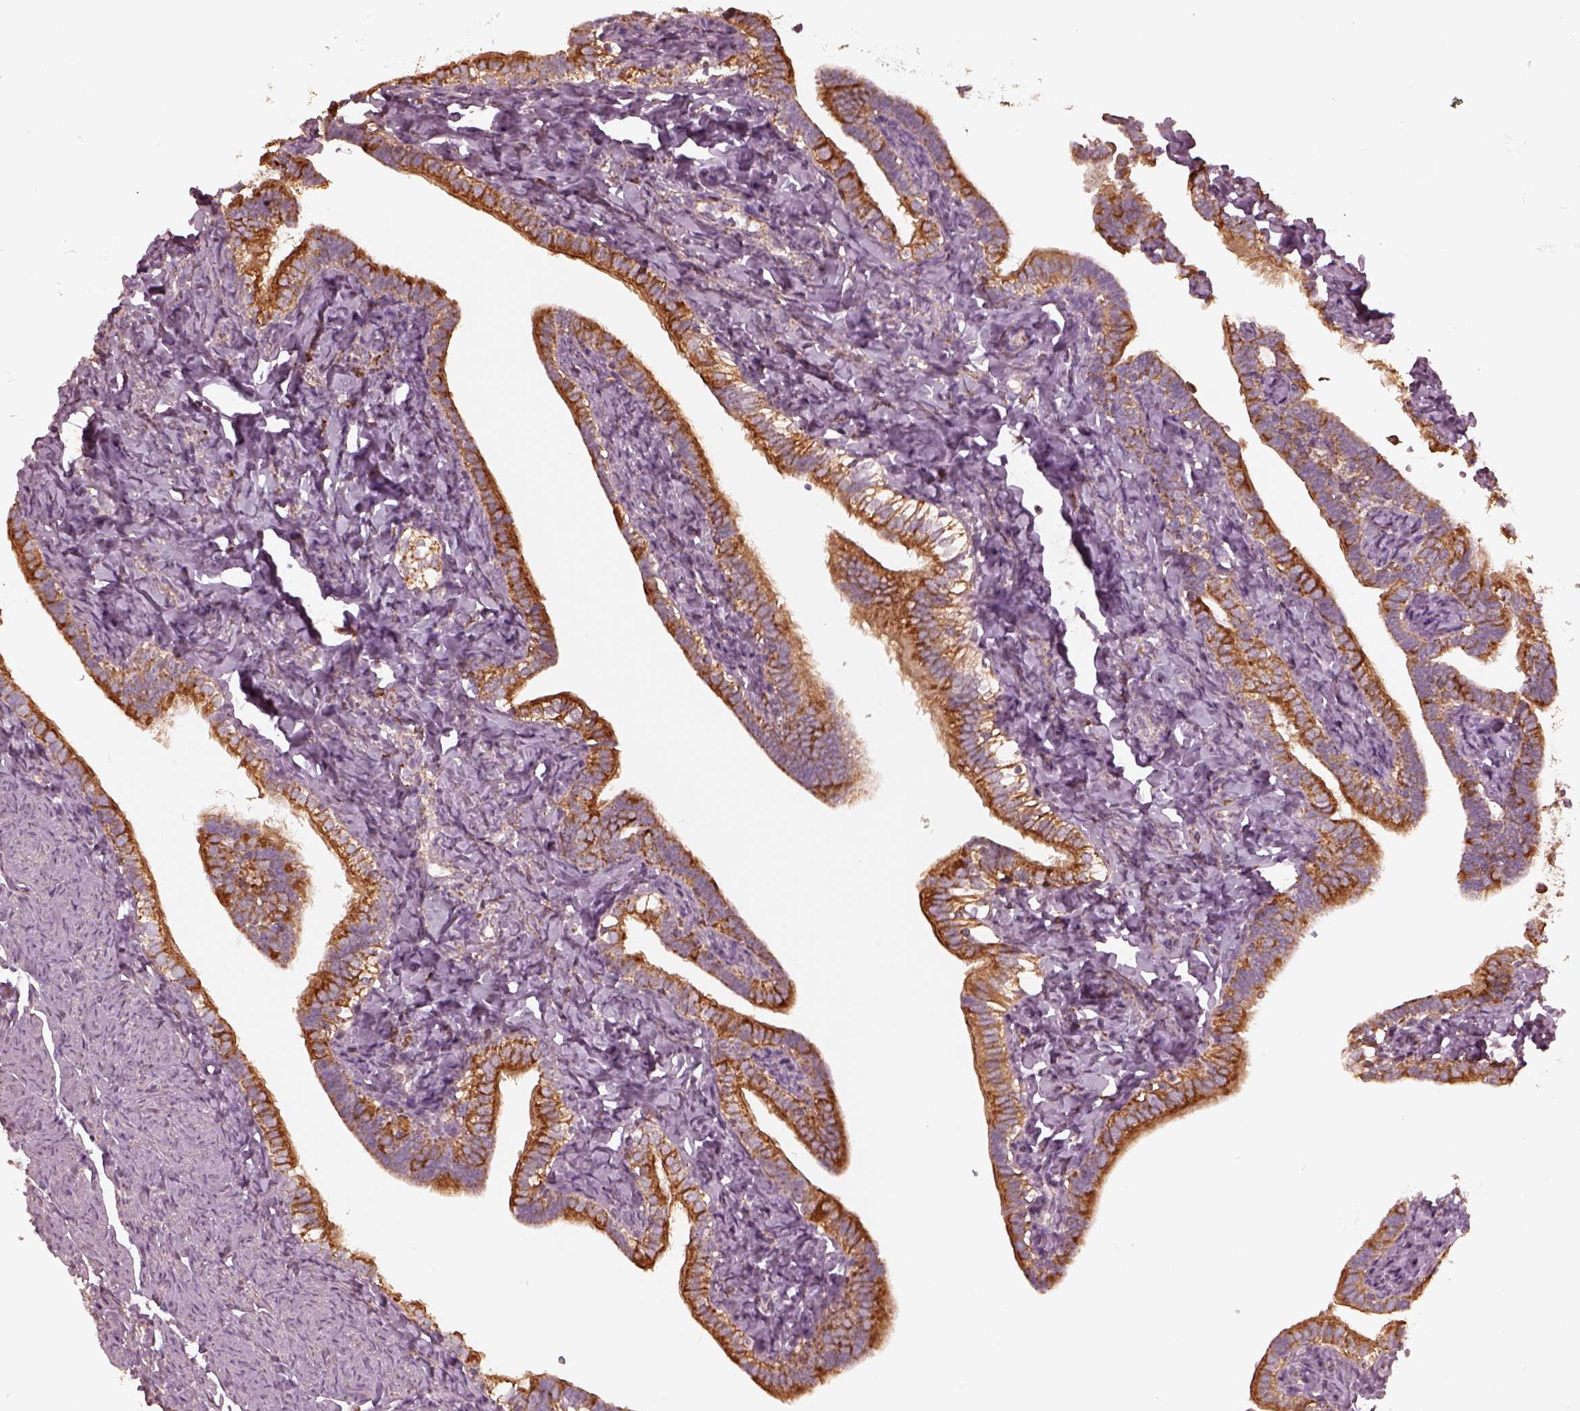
{"staining": {"intensity": "strong", "quantity": ">75%", "location": "cytoplasmic/membranous"}, "tissue": "fallopian tube", "cell_type": "Glandular cells", "image_type": "normal", "snomed": [{"axis": "morphology", "description": "Normal tissue, NOS"}, {"axis": "topography", "description": "Fallopian tube"}], "caption": "A high amount of strong cytoplasmic/membranous positivity is appreciated in approximately >75% of glandular cells in benign fallopian tube. The staining was performed using DAB (3,3'-diaminobenzidine), with brown indicating positive protein expression. Nuclei are stained blue with hematoxylin.", "gene": "NDUFB10", "patient": {"sex": "female", "age": 41}}